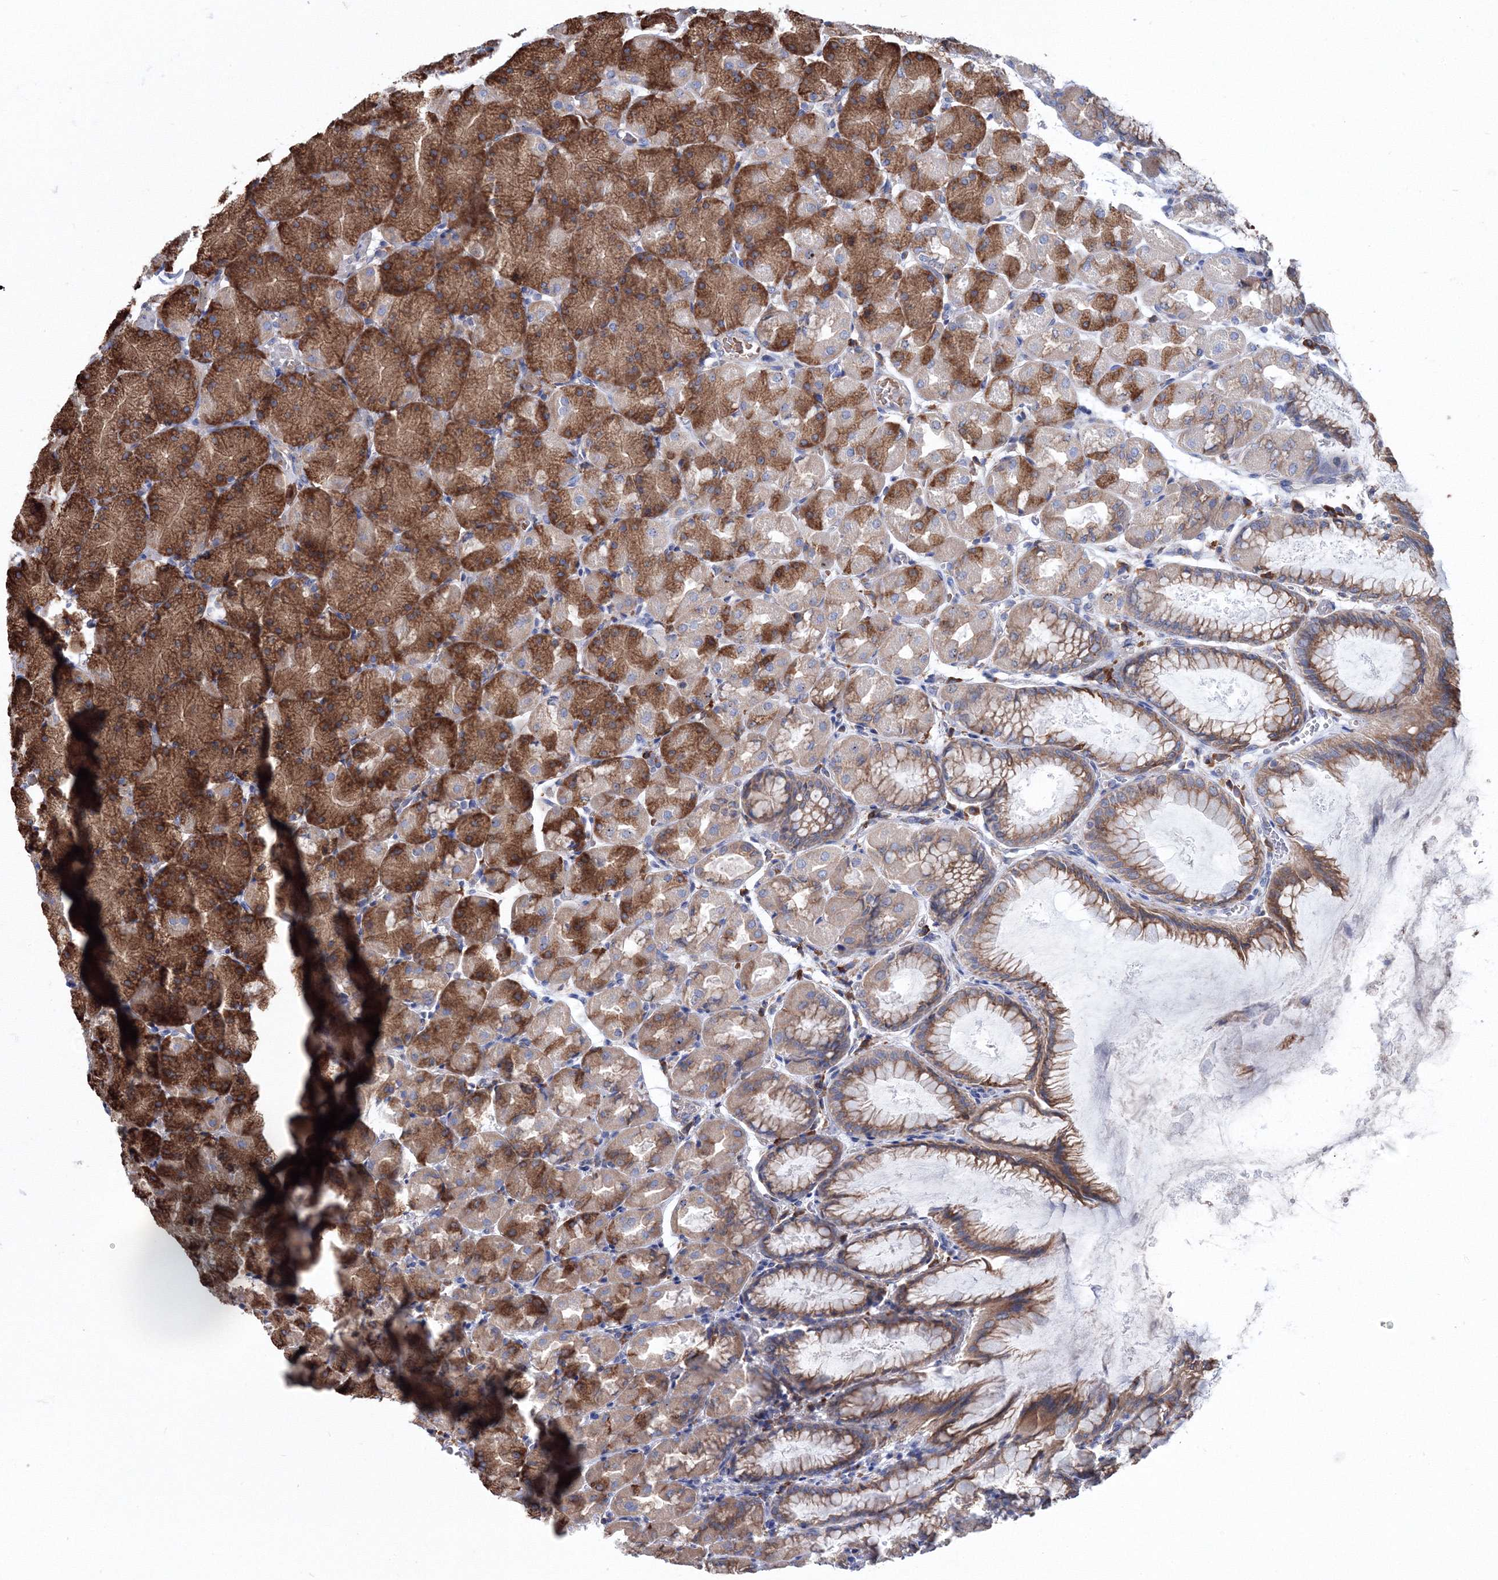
{"staining": {"intensity": "moderate", "quantity": ">75%", "location": "cytoplasmic/membranous"}, "tissue": "stomach", "cell_type": "Glandular cells", "image_type": "normal", "snomed": [{"axis": "morphology", "description": "Normal tissue, NOS"}, {"axis": "topography", "description": "Stomach, upper"}], "caption": "Benign stomach demonstrates moderate cytoplasmic/membranous expression in about >75% of glandular cells, visualized by immunohistochemistry.", "gene": "VPS8", "patient": {"sex": "female", "age": 56}}